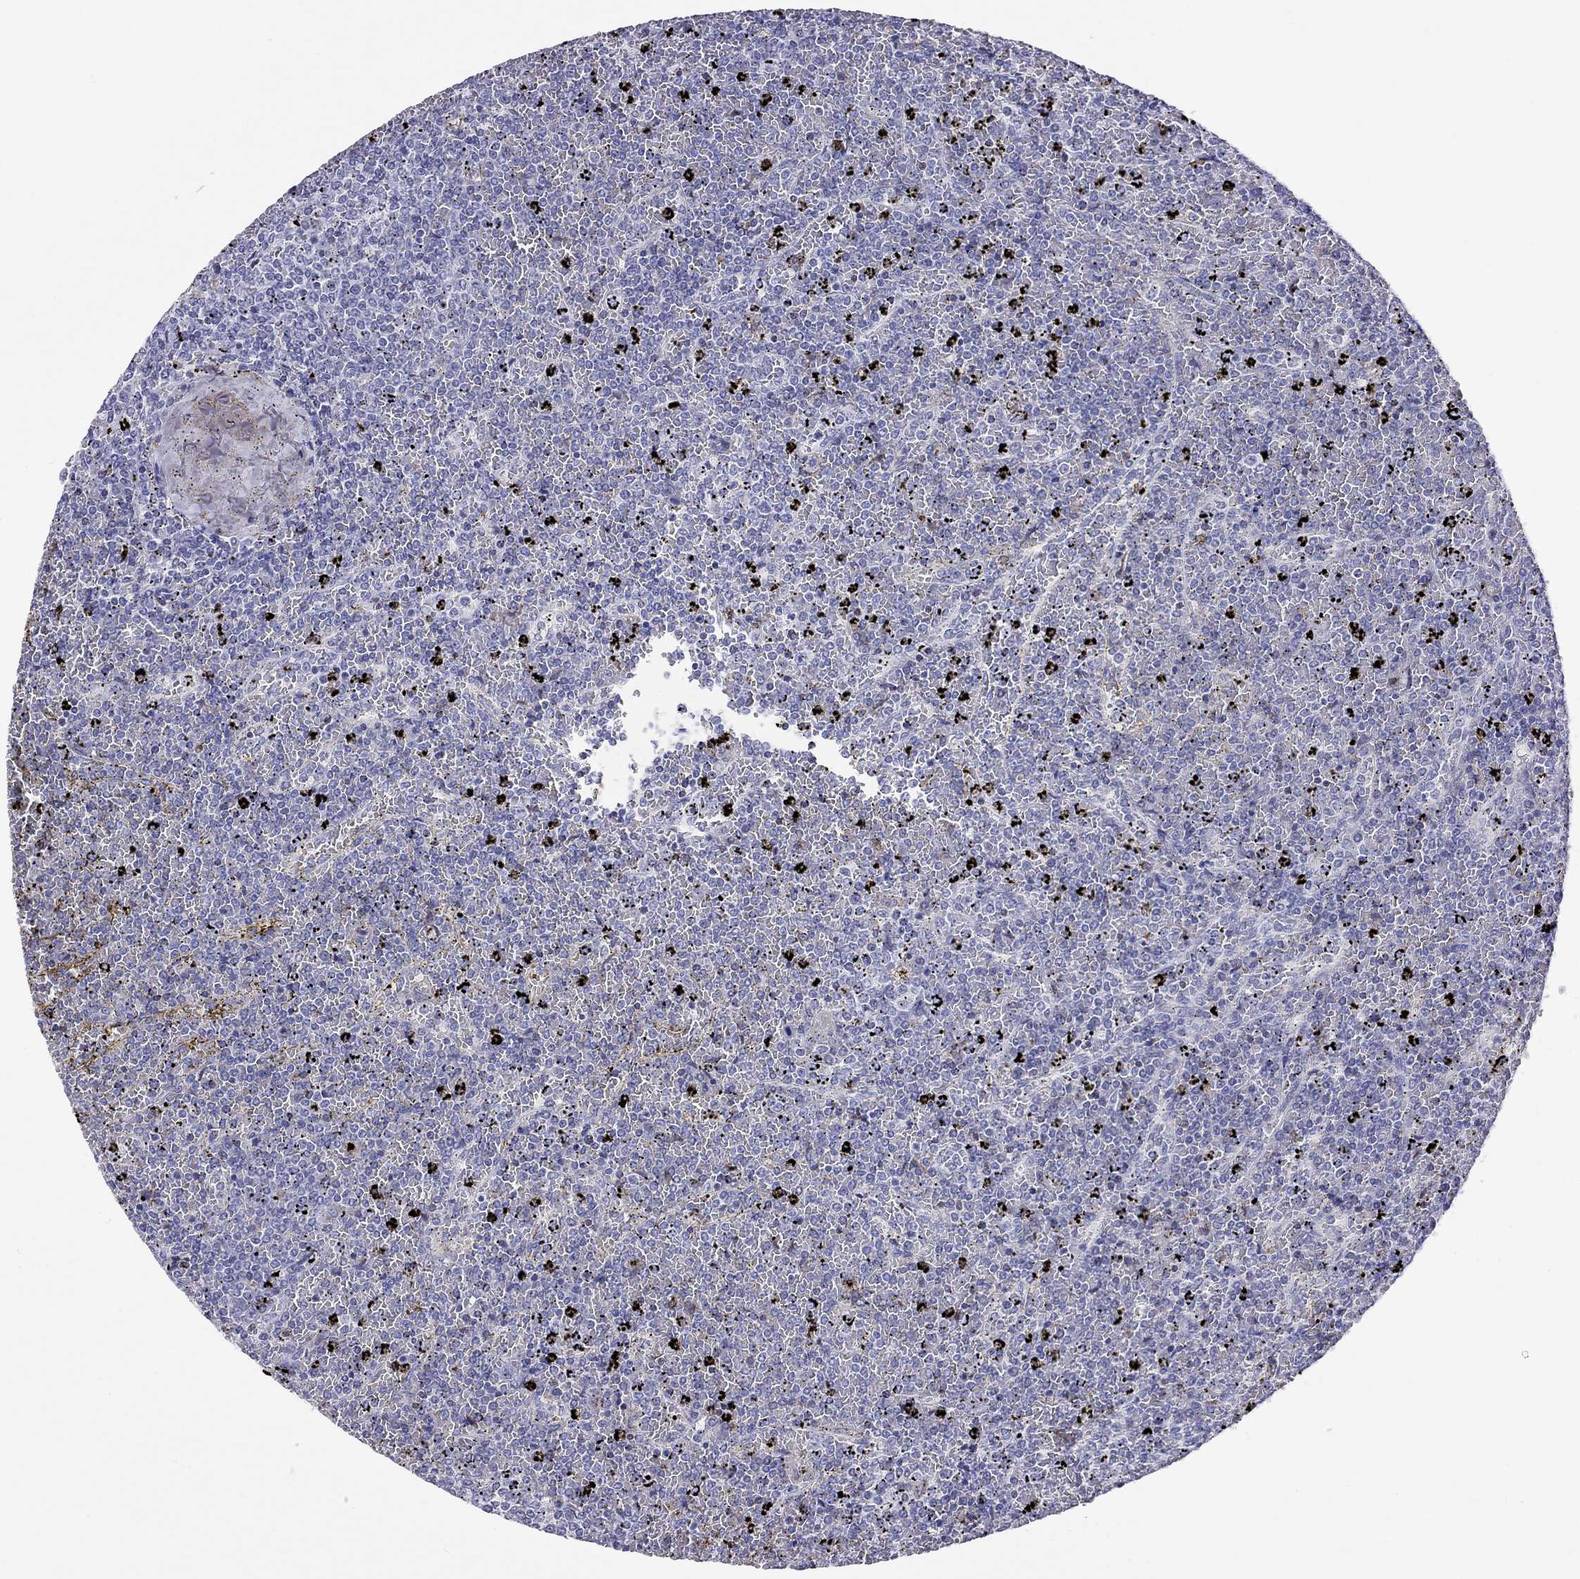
{"staining": {"intensity": "negative", "quantity": "none", "location": "none"}, "tissue": "lymphoma", "cell_type": "Tumor cells", "image_type": "cancer", "snomed": [{"axis": "morphology", "description": "Malignant lymphoma, non-Hodgkin's type, Low grade"}, {"axis": "topography", "description": "Spleen"}], "caption": "Tumor cells show no significant protein expression in lymphoma.", "gene": "SLC46A2", "patient": {"sex": "female", "age": 77}}